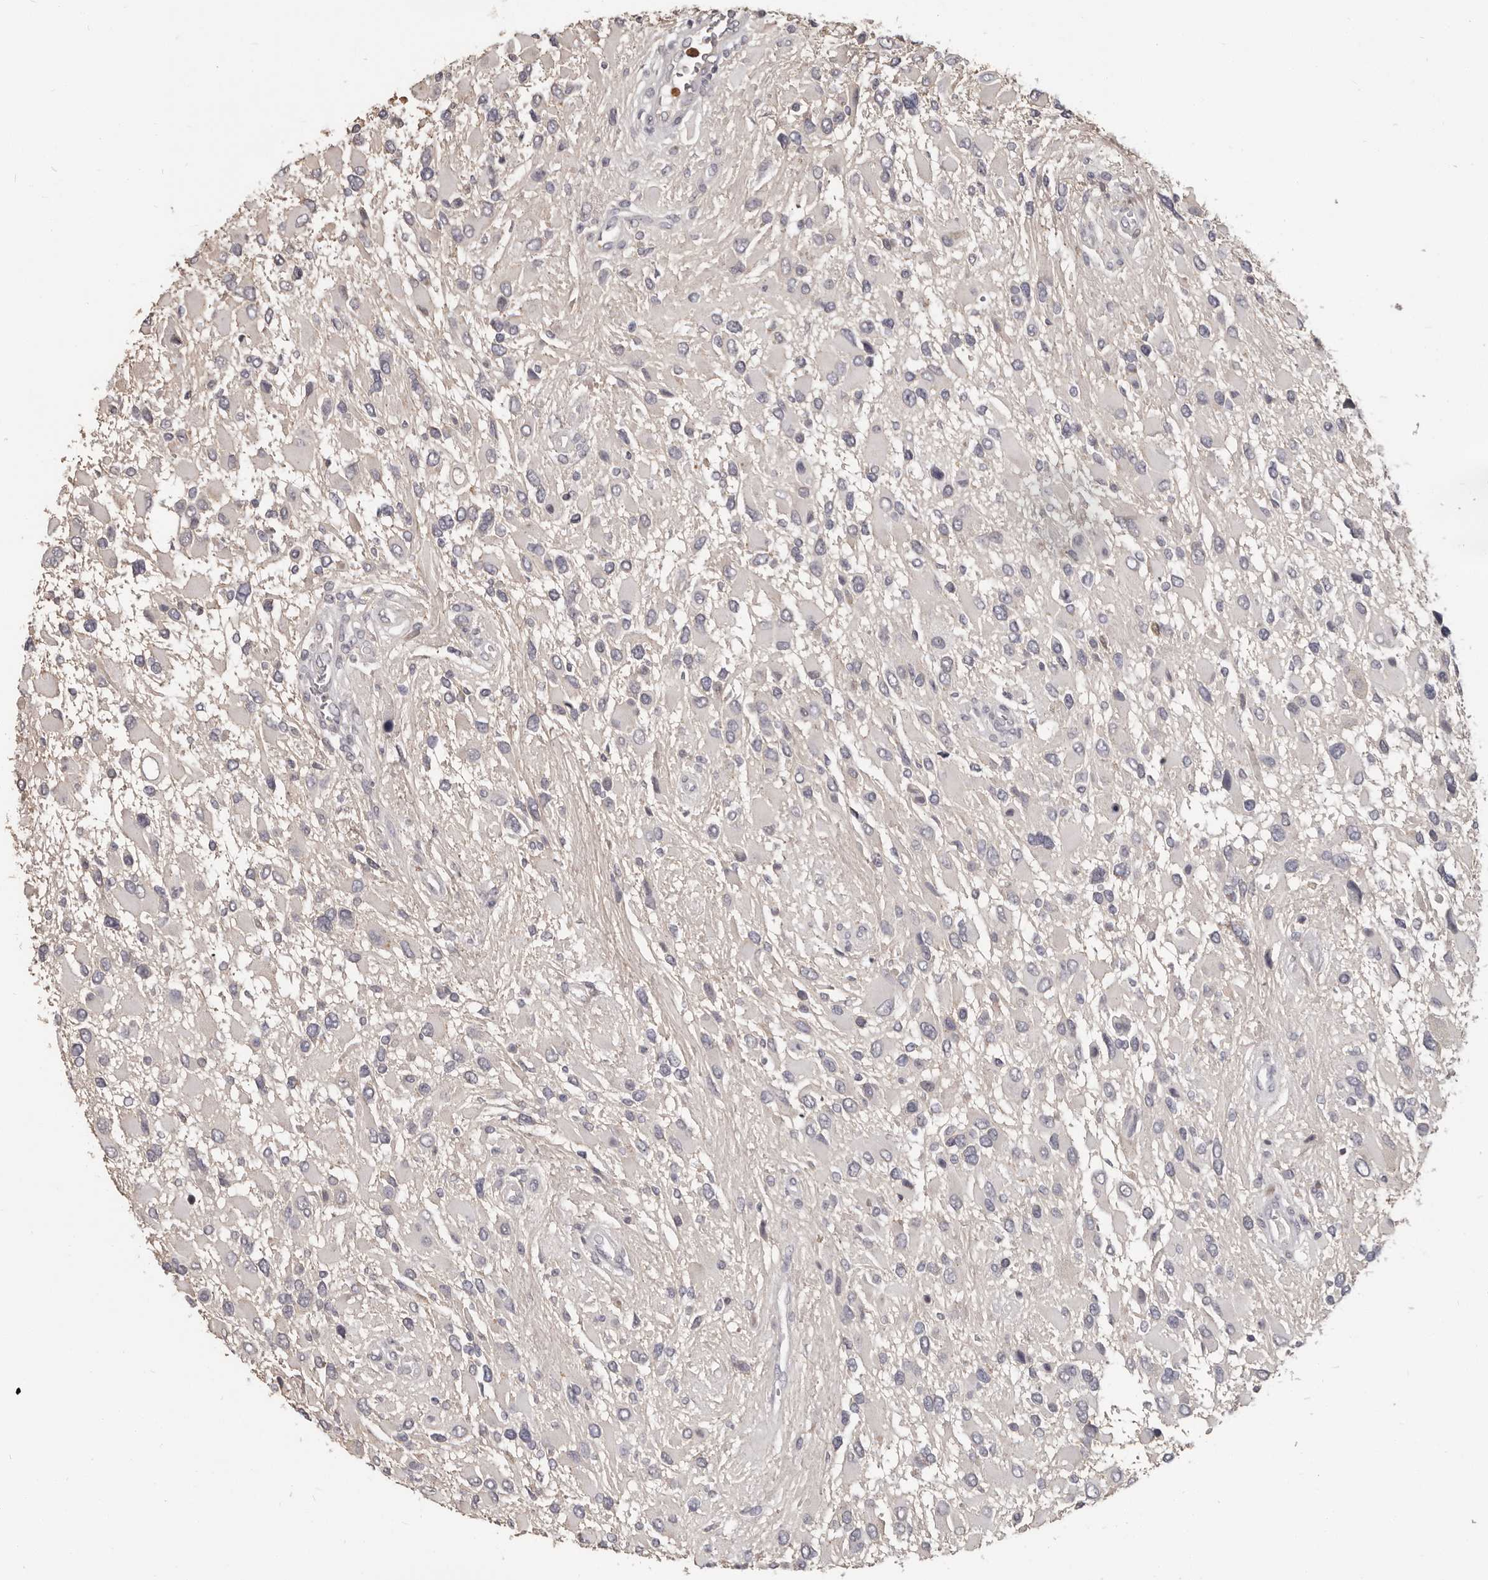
{"staining": {"intensity": "negative", "quantity": "none", "location": "none"}, "tissue": "glioma", "cell_type": "Tumor cells", "image_type": "cancer", "snomed": [{"axis": "morphology", "description": "Glioma, malignant, High grade"}, {"axis": "topography", "description": "Brain"}], "caption": "DAB (3,3'-diaminobenzidine) immunohistochemical staining of glioma reveals no significant positivity in tumor cells.", "gene": "GPR157", "patient": {"sex": "male", "age": 53}}